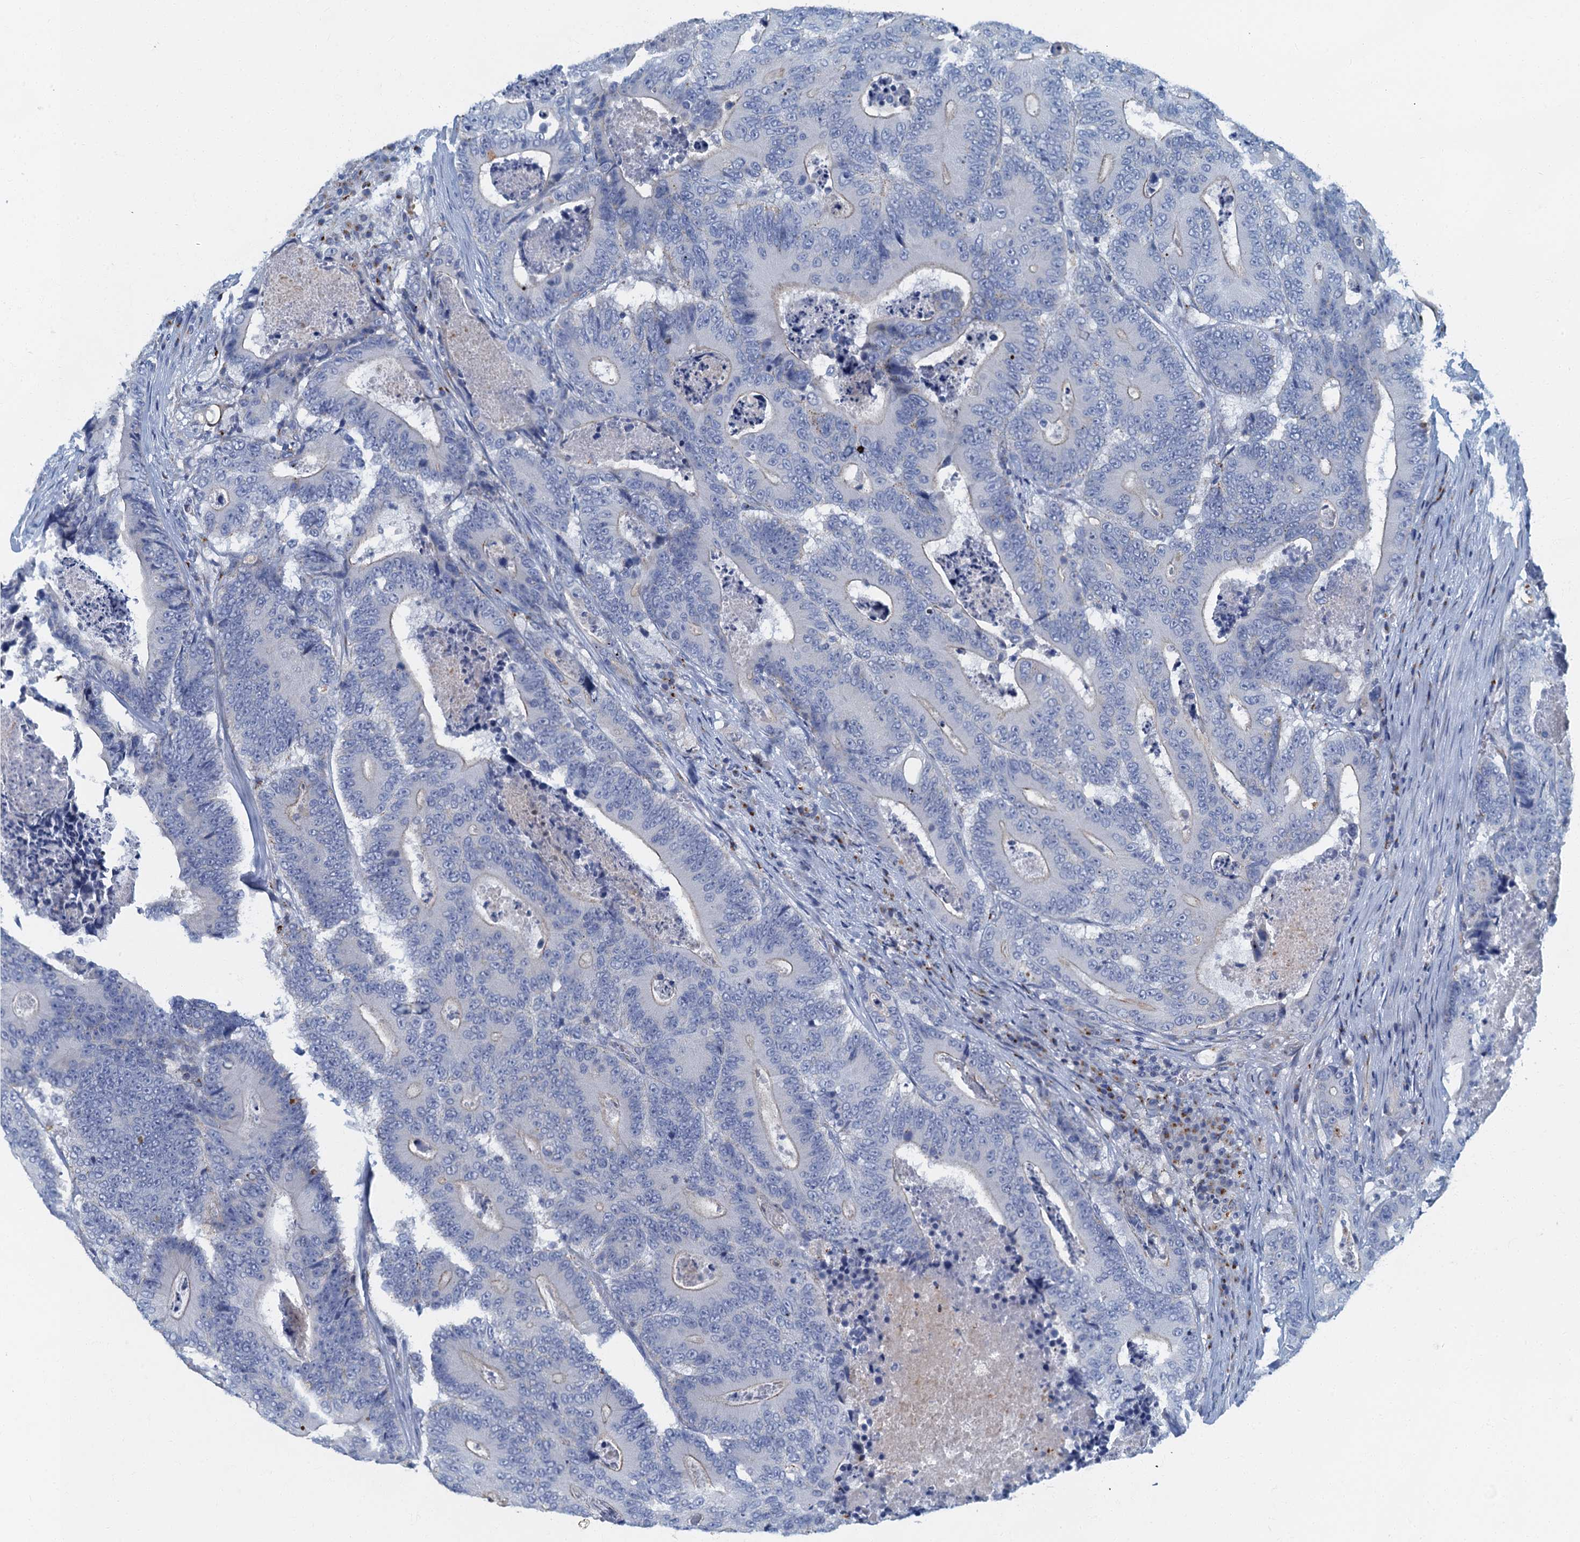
{"staining": {"intensity": "negative", "quantity": "none", "location": "none"}, "tissue": "colorectal cancer", "cell_type": "Tumor cells", "image_type": "cancer", "snomed": [{"axis": "morphology", "description": "Adenocarcinoma, NOS"}, {"axis": "topography", "description": "Colon"}], "caption": "IHC micrograph of neoplastic tissue: human colorectal cancer (adenocarcinoma) stained with DAB exhibits no significant protein staining in tumor cells.", "gene": "LYPD3", "patient": {"sex": "male", "age": 83}}